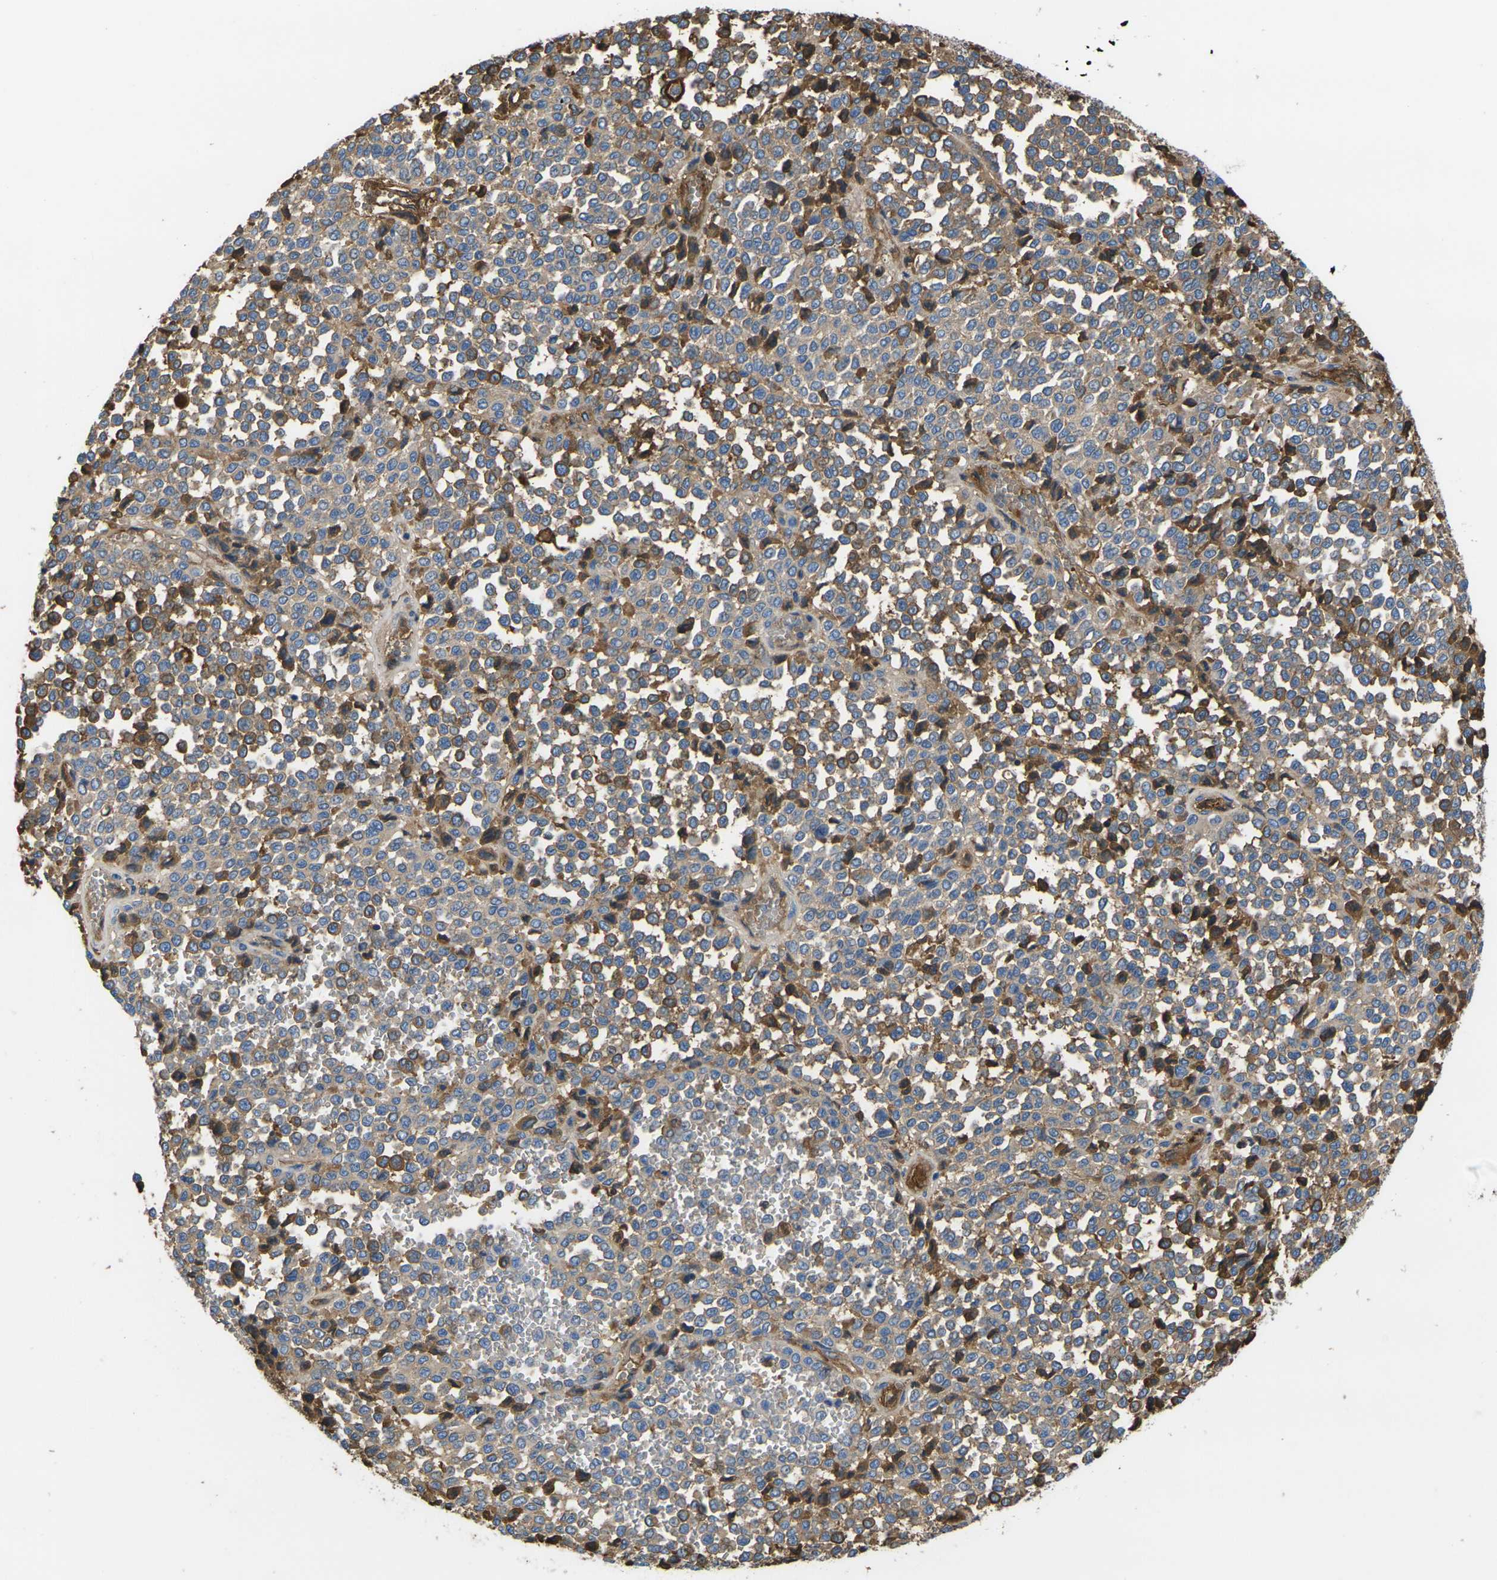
{"staining": {"intensity": "moderate", "quantity": ">75%", "location": "cytoplasmic/membranous"}, "tissue": "melanoma", "cell_type": "Tumor cells", "image_type": "cancer", "snomed": [{"axis": "morphology", "description": "Malignant melanoma, Metastatic site"}, {"axis": "topography", "description": "Pancreas"}], "caption": "Malignant melanoma (metastatic site) was stained to show a protein in brown. There is medium levels of moderate cytoplasmic/membranous positivity in approximately >75% of tumor cells.", "gene": "GREM2", "patient": {"sex": "female", "age": 30}}